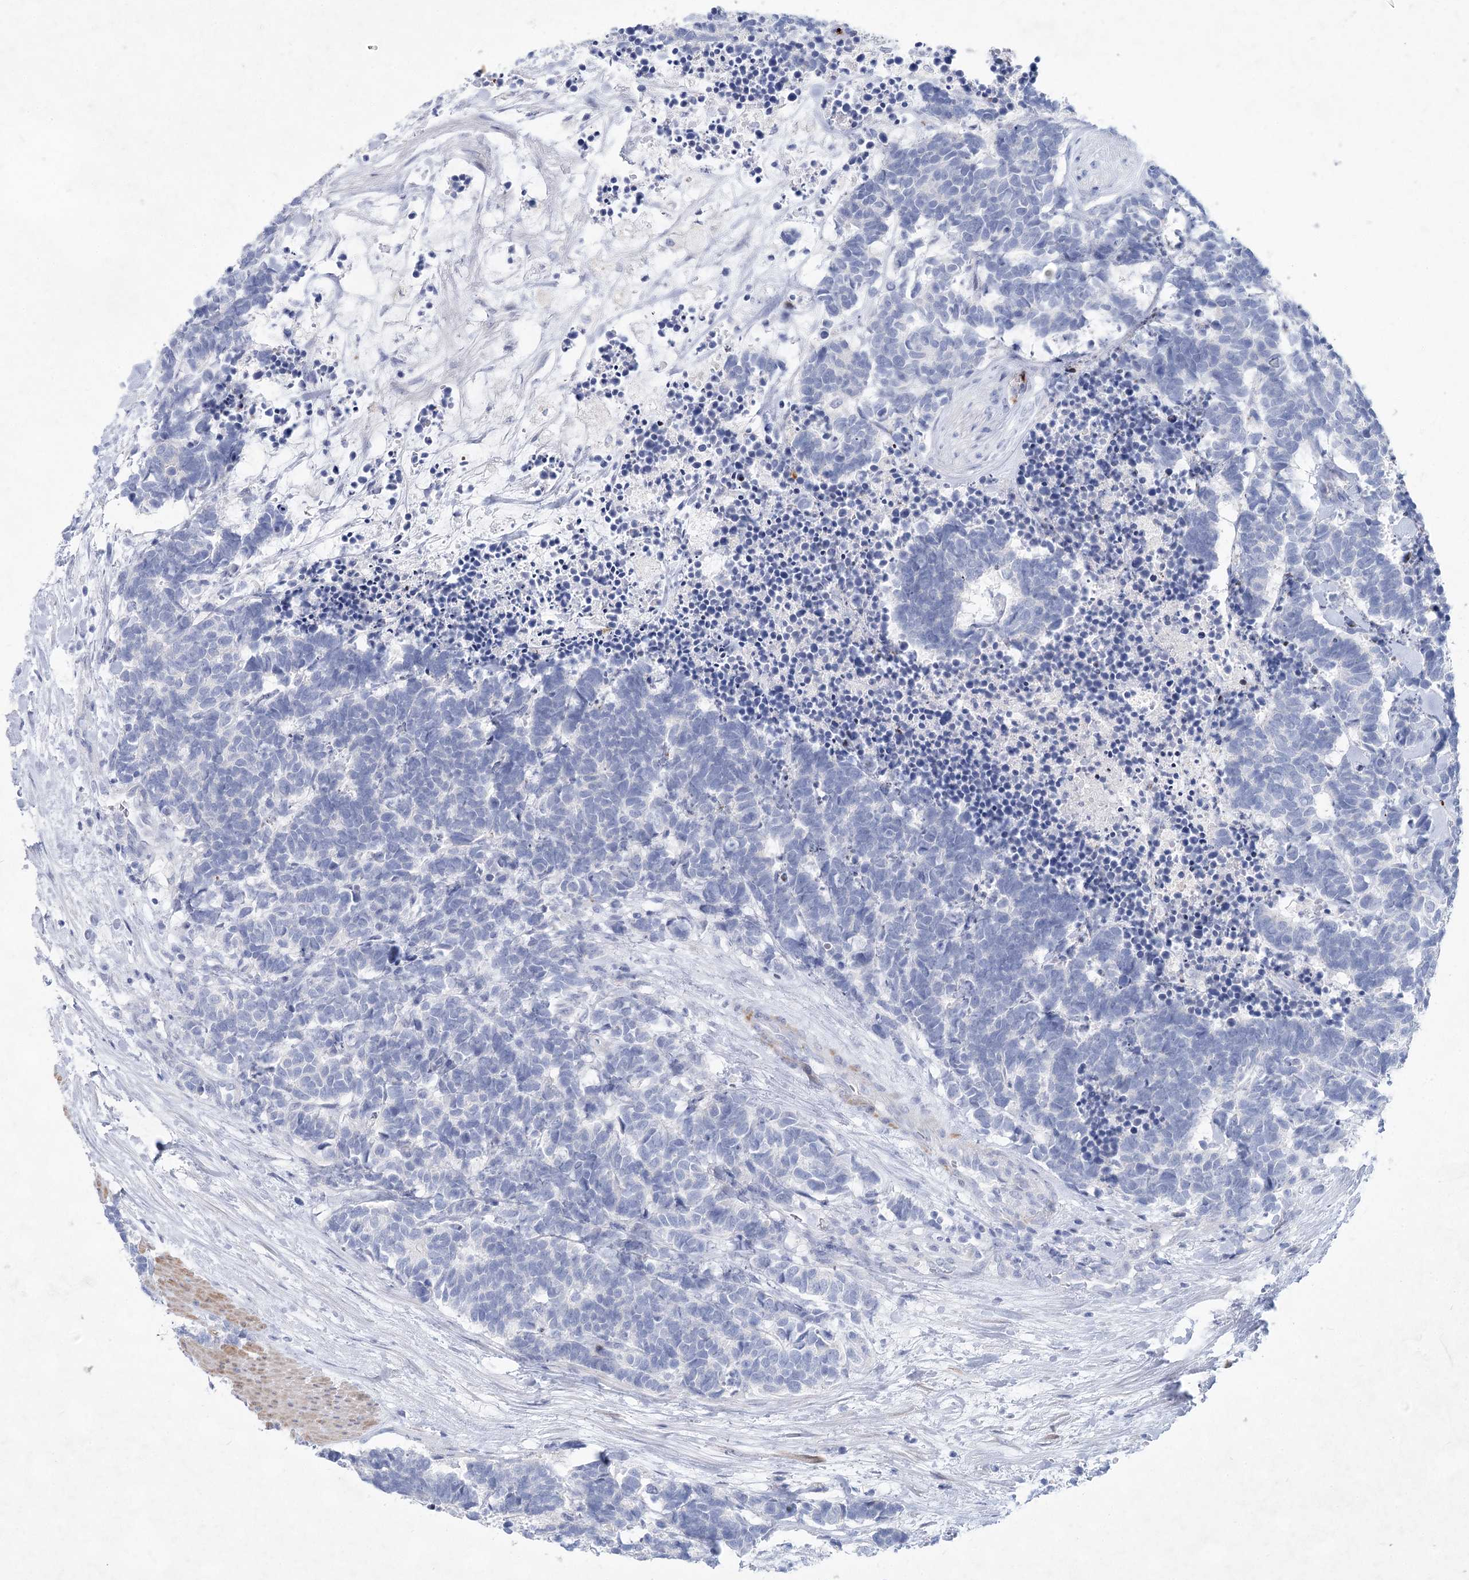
{"staining": {"intensity": "negative", "quantity": "none", "location": "none"}, "tissue": "carcinoid", "cell_type": "Tumor cells", "image_type": "cancer", "snomed": [{"axis": "morphology", "description": "Carcinoma, NOS"}, {"axis": "morphology", "description": "Carcinoid, malignant, NOS"}, {"axis": "topography", "description": "Urinary bladder"}], "caption": "Carcinoid was stained to show a protein in brown. There is no significant expression in tumor cells.", "gene": "WDR74", "patient": {"sex": "male", "age": 57}}